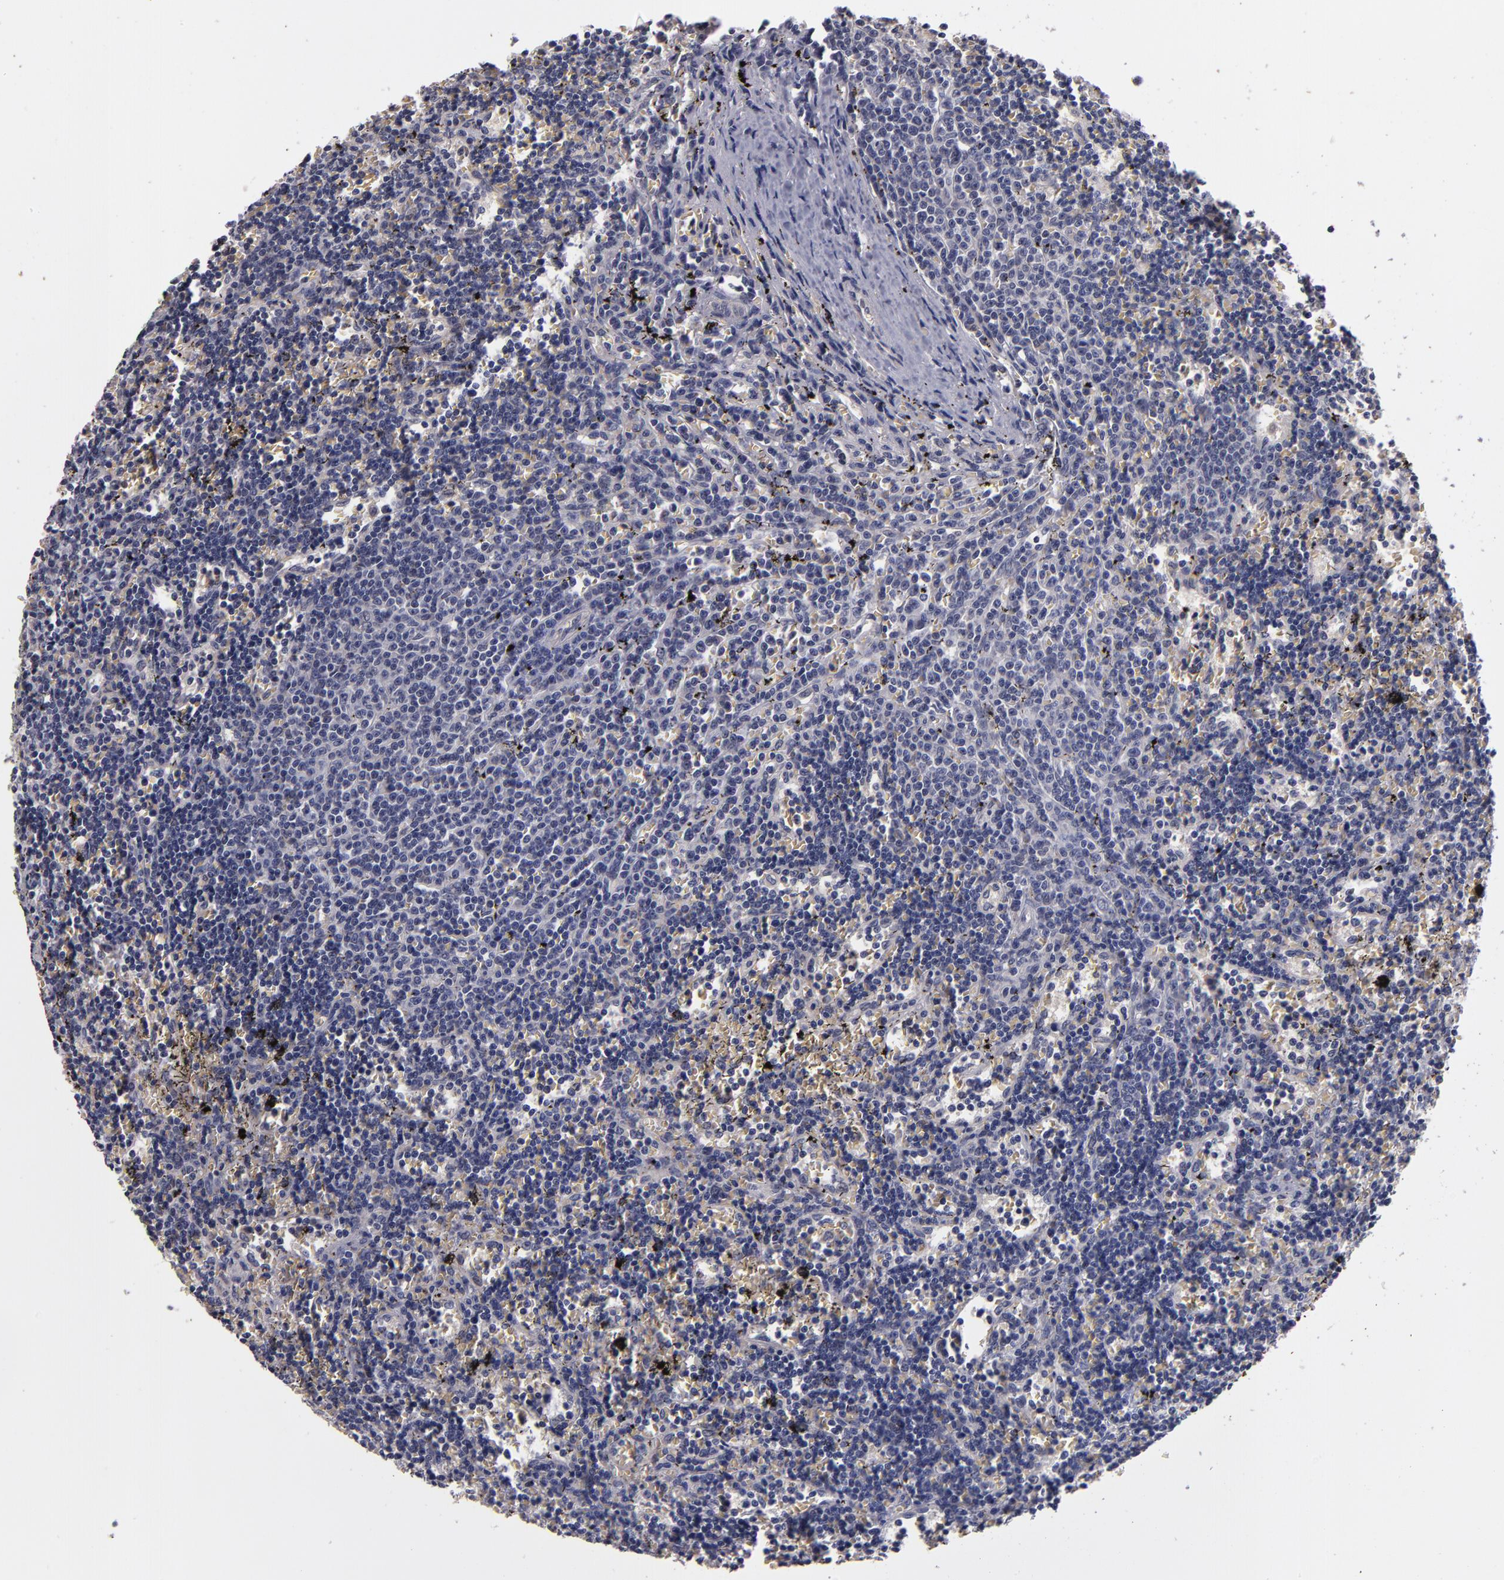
{"staining": {"intensity": "negative", "quantity": "none", "location": "none"}, "tissue": "lymphoma", "cell_type": "Tumor cells", "image_type": "cancer", "snomed": [{"axis": "morphology", "description": "Malignant lymphoma, non-Hodgkin's type, Low grade"}, {"axis": "topography", "description": "Spleen"}], "caption": "This is a histopathology image of immunohistochemistry staining of lymphoma, which shows no staining in tumor cells.", "gene": "S100A1", "patient": {"sex": "male", "age": 60}}